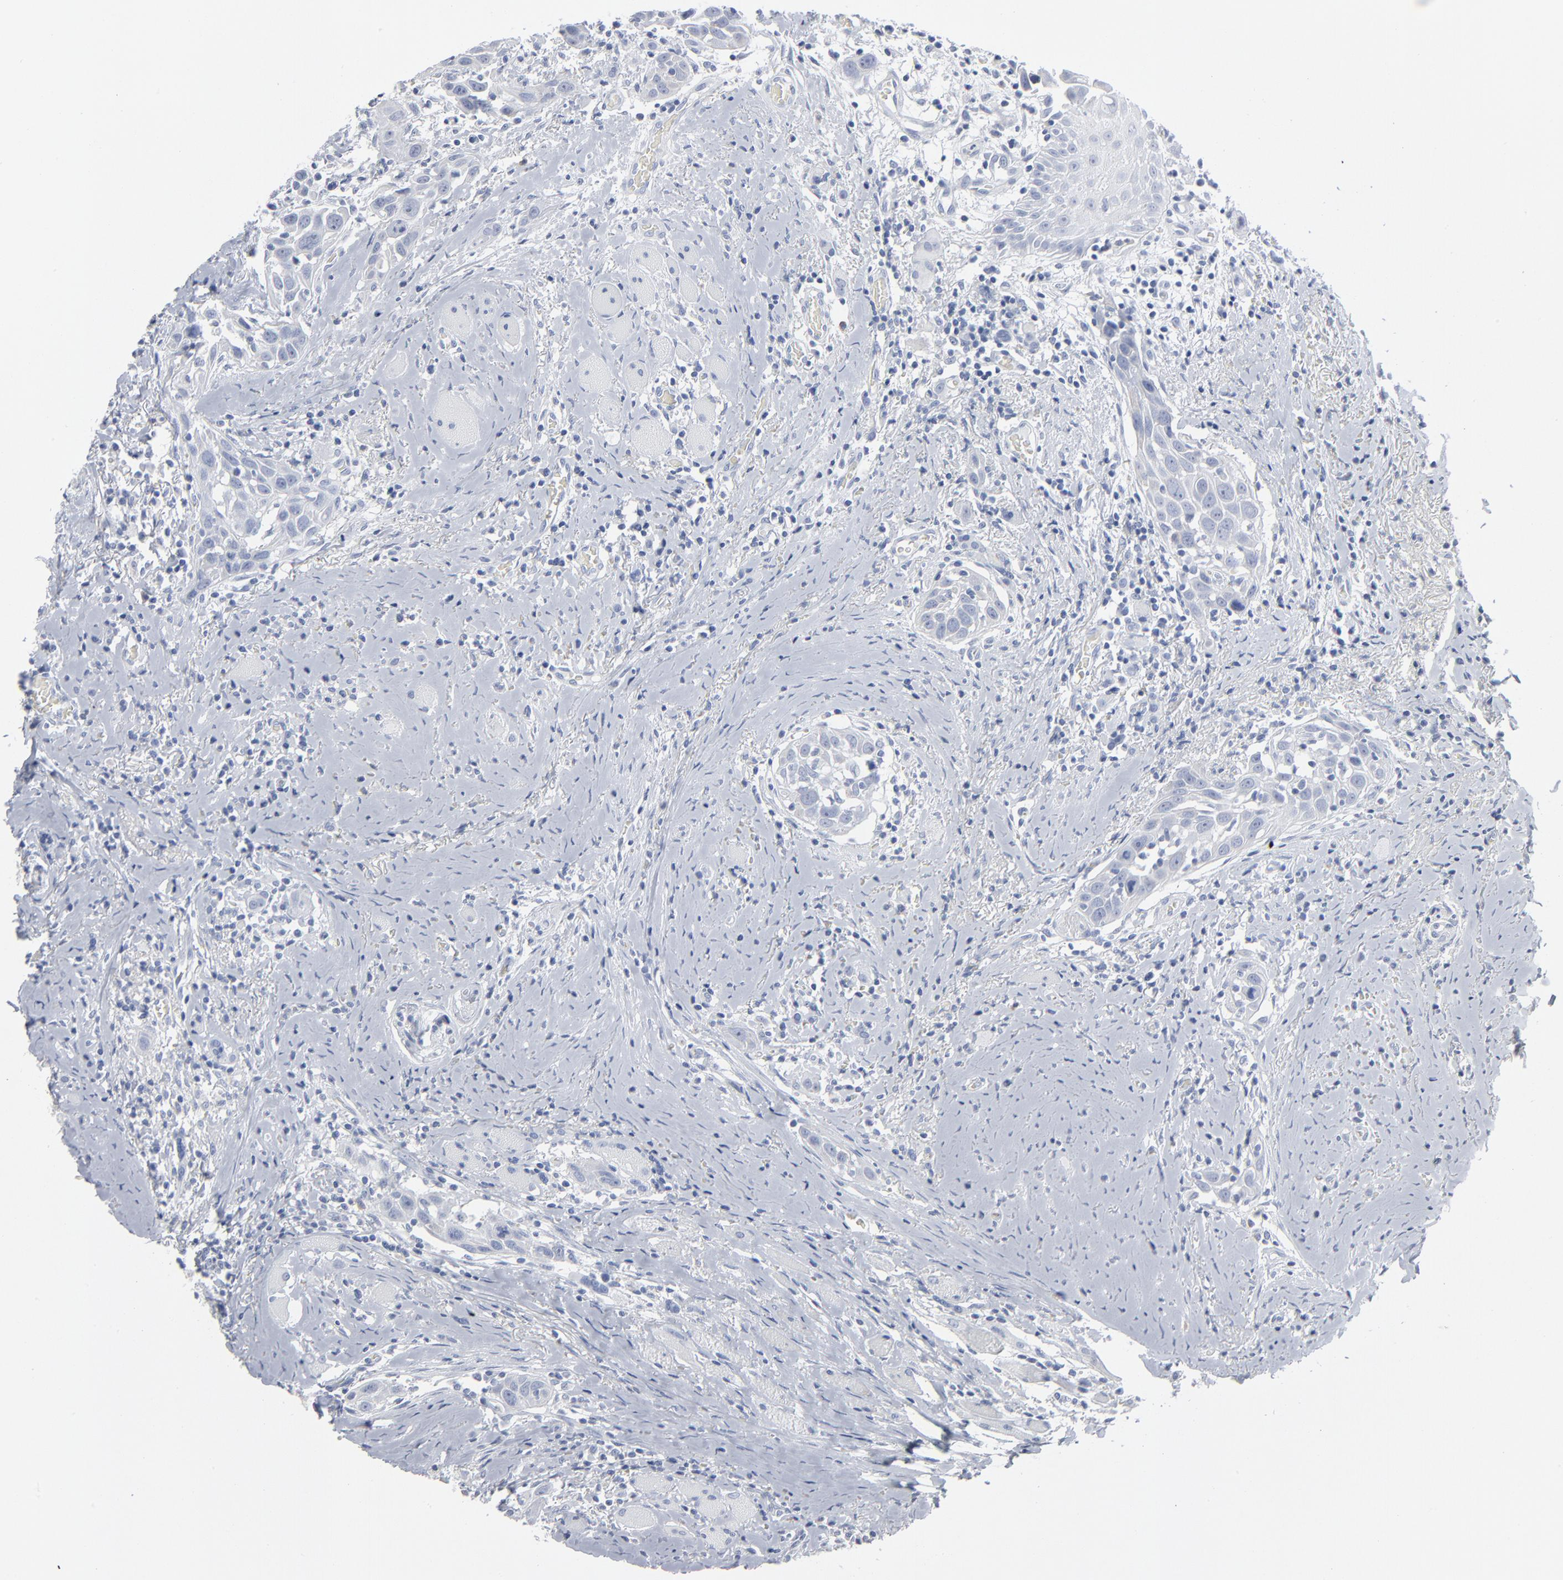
{"staining": {"intensity": "negative", "quantity": "none", "location": "none"}, "tissue": "head and neck cancer", "cell_type": "Tumor cells", "image_type": "cancer", "snomed": [{"axis": "morphology", "description": "Squamous cell carcinoma, NOS"}, {"axis": "topography", "description": "Oral tissue"}, {"axis": "topography", "description": "Head-Neck"}], "caption": "Tumor cells show no significant staining in head and neck cancer.", "gene": "PAGE1", "patient": {"sex": "female", "age": 50}}